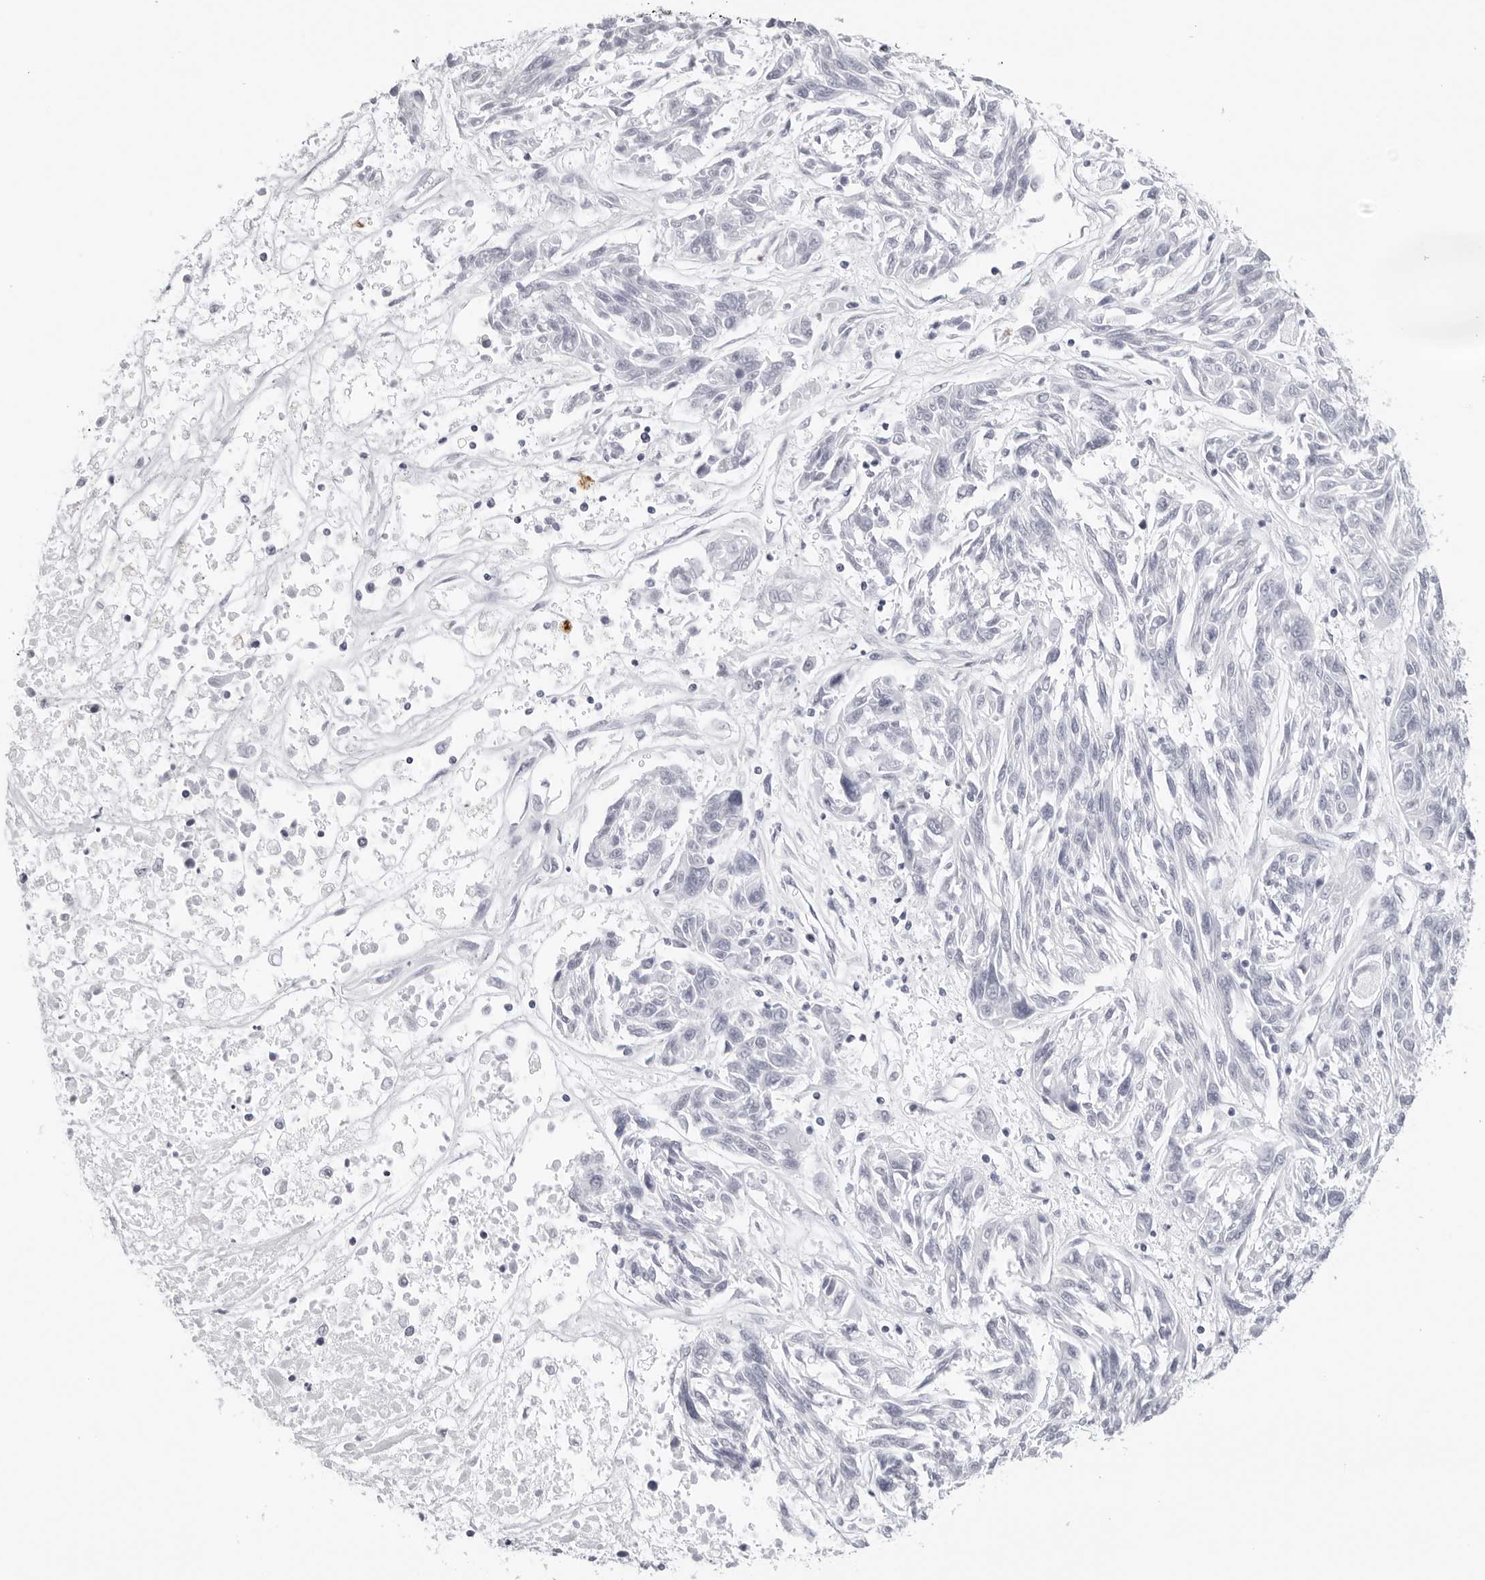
{"staining": {"intensity": "negative", "quantity": "none", "location": "none"}, "tissue": "melanoma", "cell_type": "Tumor cells", "image_type": "cancer", "snomed": [{"axis": "morphology", "description": "Malignant melanoma, NOS"}, {"axis": "topography", "description": "Skin"}], "caption": "Malignant melanoma was stained to show a protein in brown. There is no significant staining in tumor cells. (Stains: DAB (3,3'-diaminobenzidine) IHC with hematoxylin counter stain, Microscopy: brightfield microscopy at high magnification).", "gene": "AGMAT", "patient": {"sex": "male", "age": 53}}